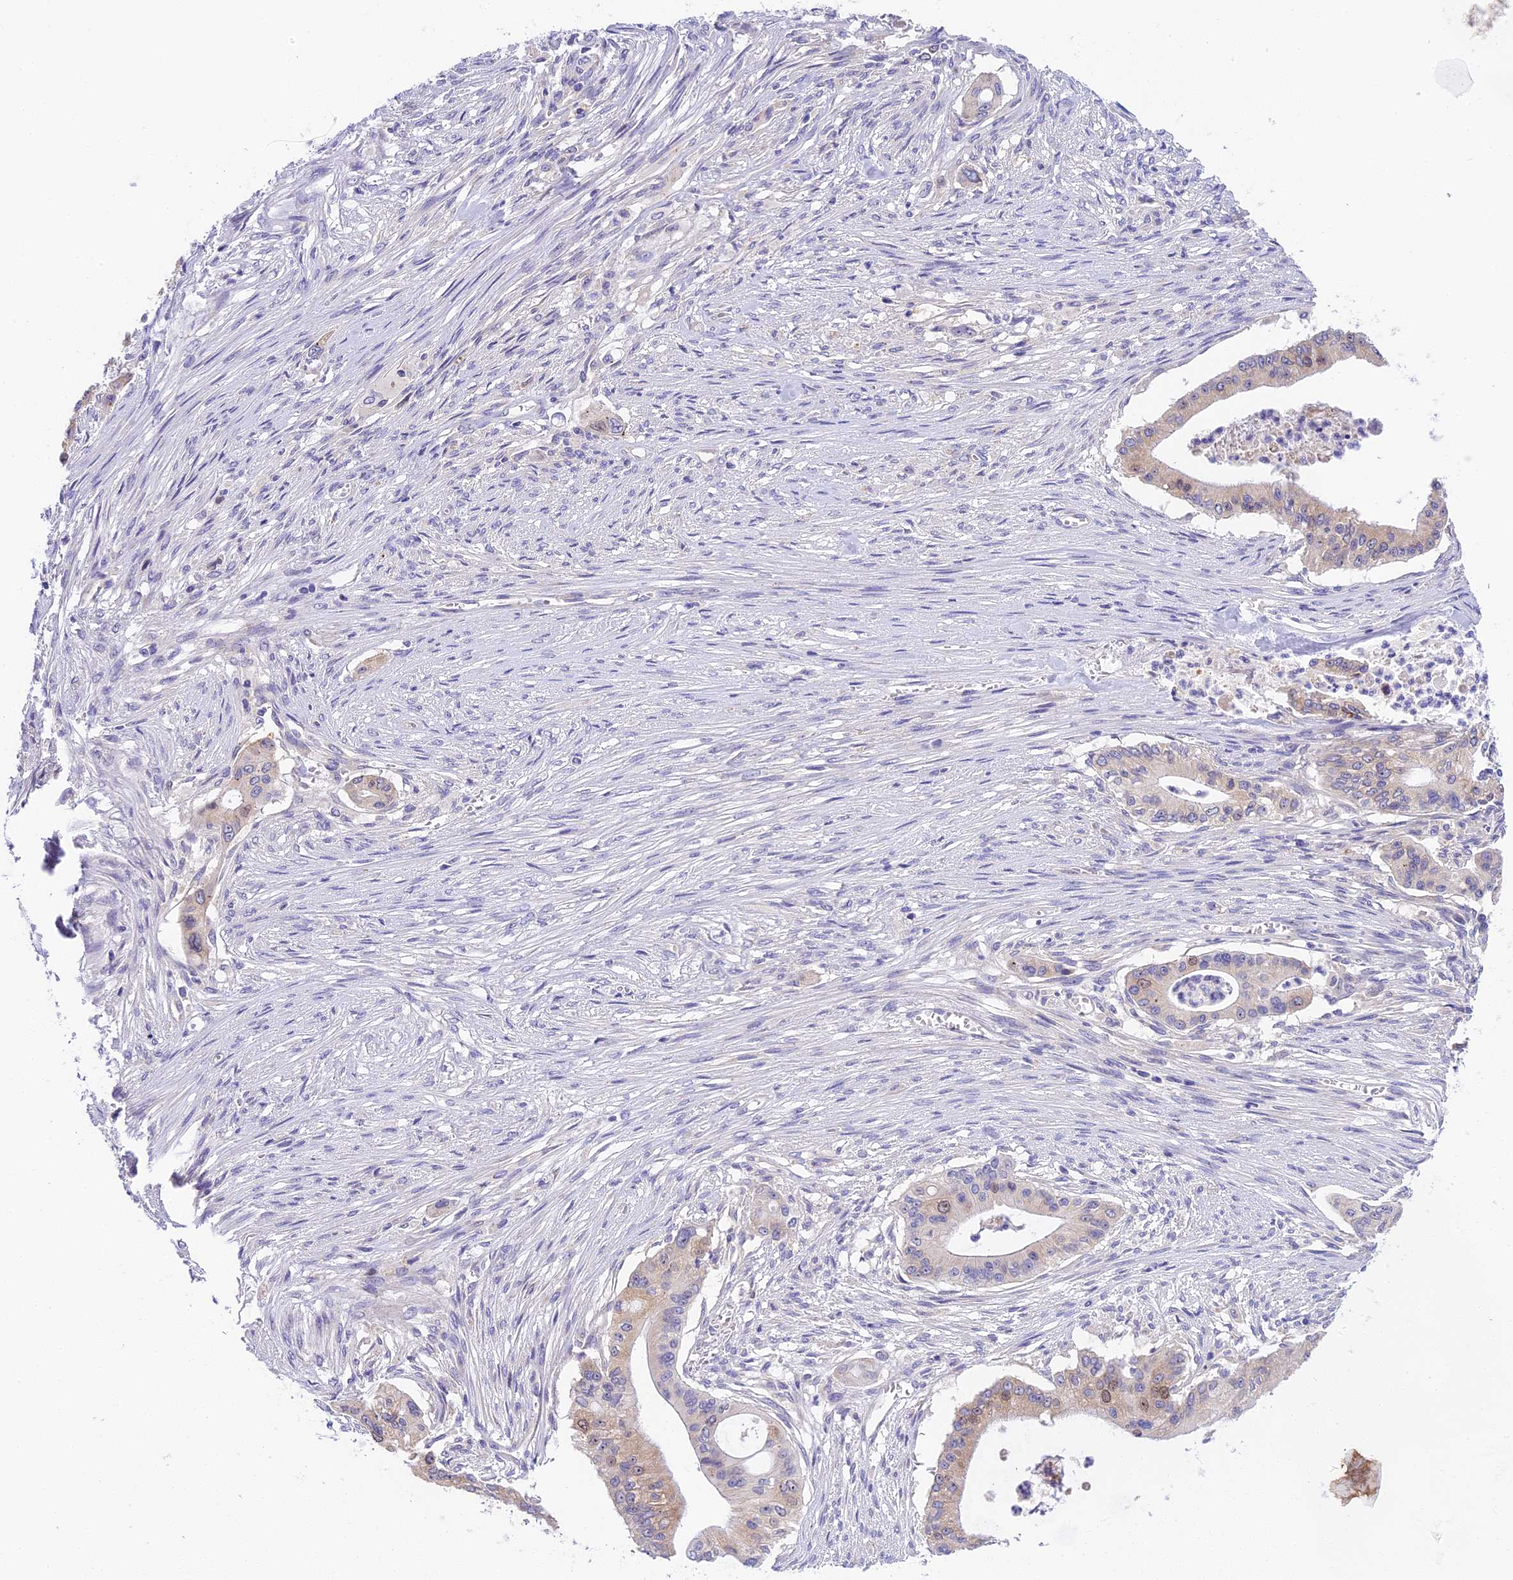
{"staining": {"intensity": "weak", "quantity": "25%-75%", "location": "cytoplasmic/membranous"}, "tissue": "pancreatic cancer", "cell_type": "Tumor cells", "image_type": "cancer", "snomed": [{"axis": "morphology", "description": "Adenocarcinoma, NOS"}, {"axis": "topography", "description": "Pancreas"}], "caption": "About 25%-75% of tumor cells in pancreatic adenocarcinoma exhibit weak cytoplasmic/membranous protein staining as visualized by brown immunohistochemical staining.", "gene": "RAD51", "patient": {"sex": "male", "age": 46}}